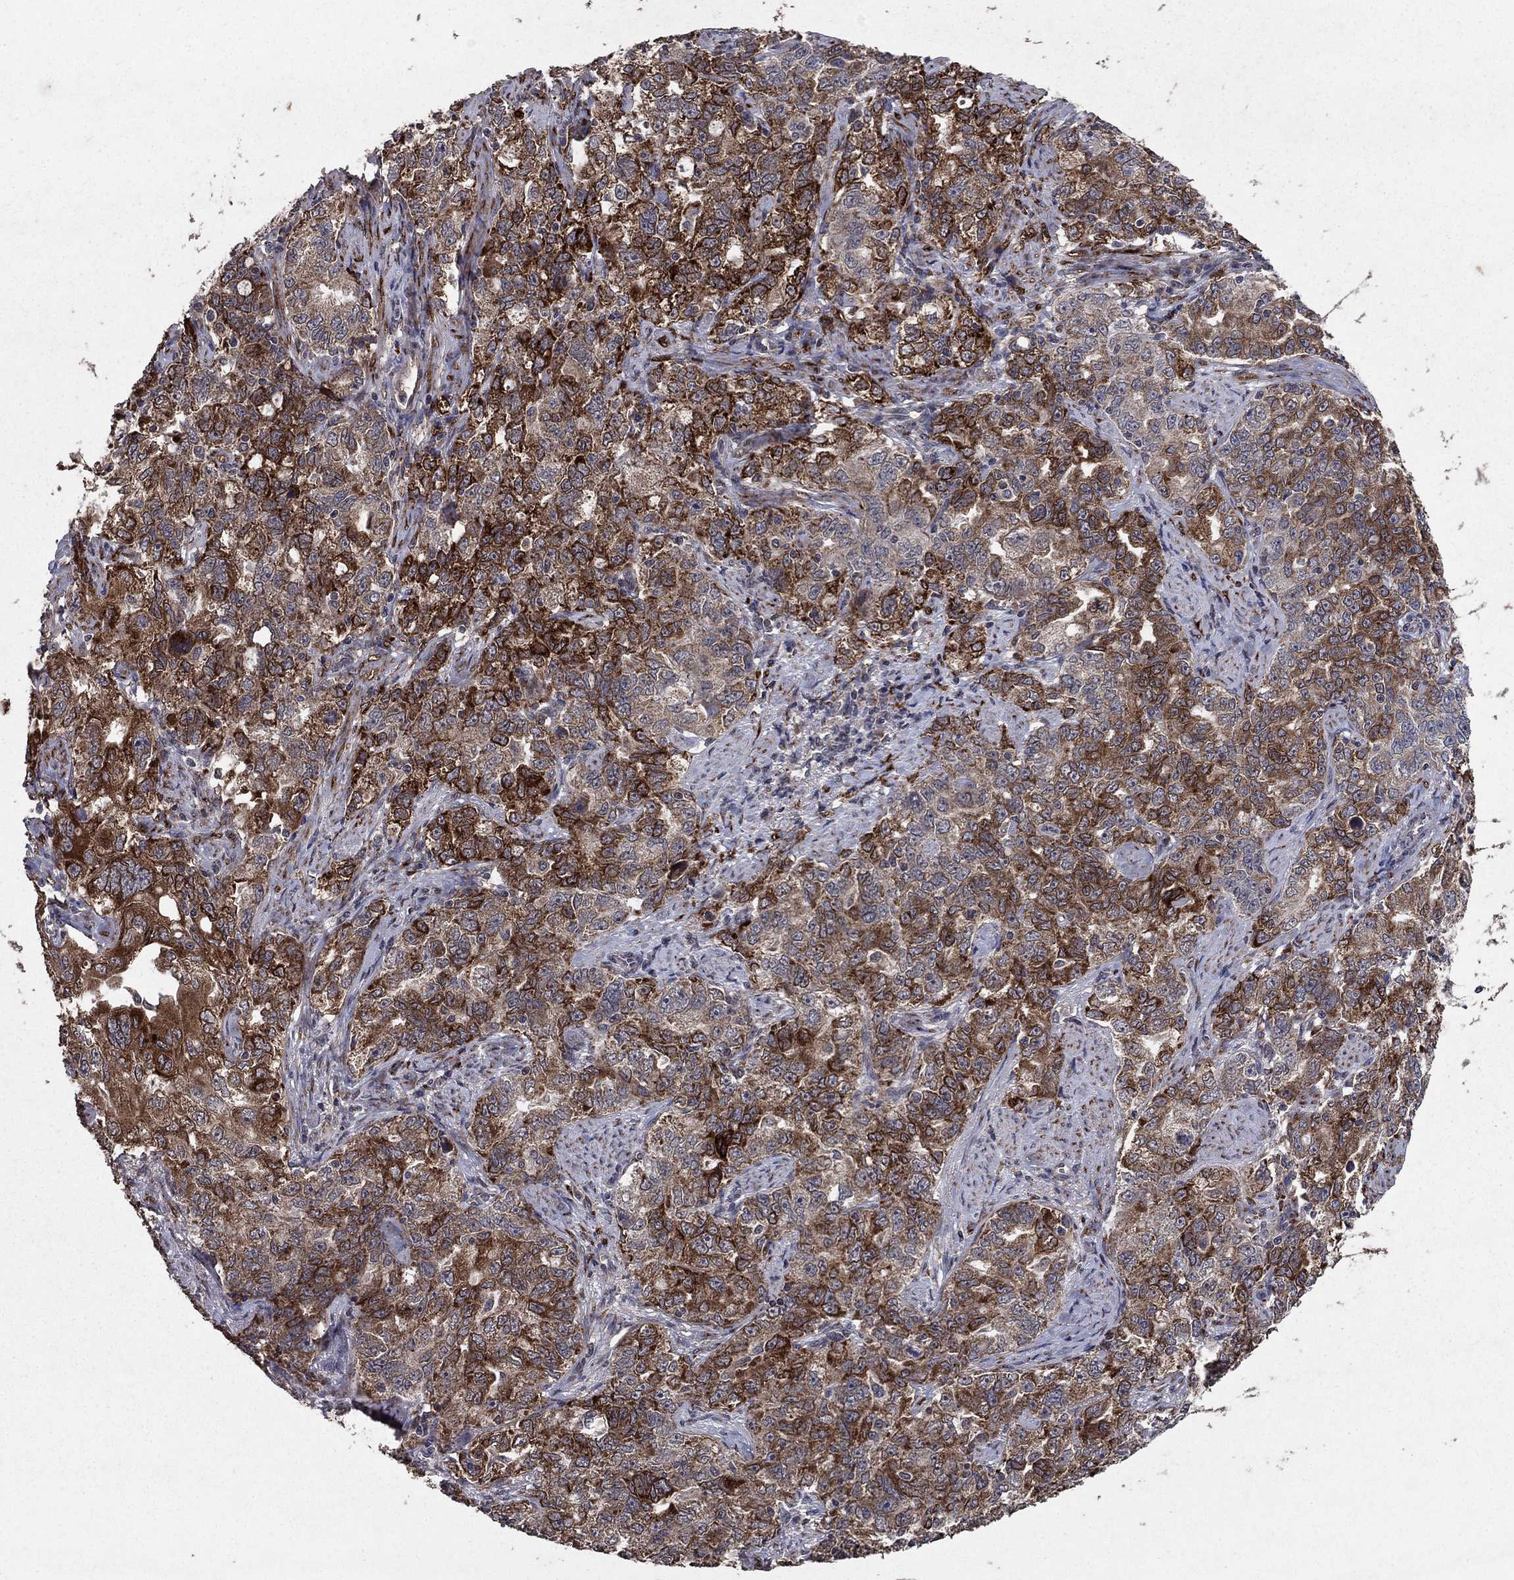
{"staining": {"intensity": "strong", "quantity": "25%-75%", "location": "cytoplasmic/membranous"}, "tissue": "ovarian cancer", "cell_type": "Tumor cells", "image_type": "cancer", "snomed": [{"axis": "morphology", "description": "Cystadenocarcinoma, serous, NOS"}, {"axis": "topography", "description": "Ovary"}], "caption": "Ovarian cancer (serous cystadenocarcinoma) stained for a protein displays strong cytoplasmic/membranous positivity in tumor cells.", "gene": "DHRS1", "patient": {"sex": "female", "age": 51}}